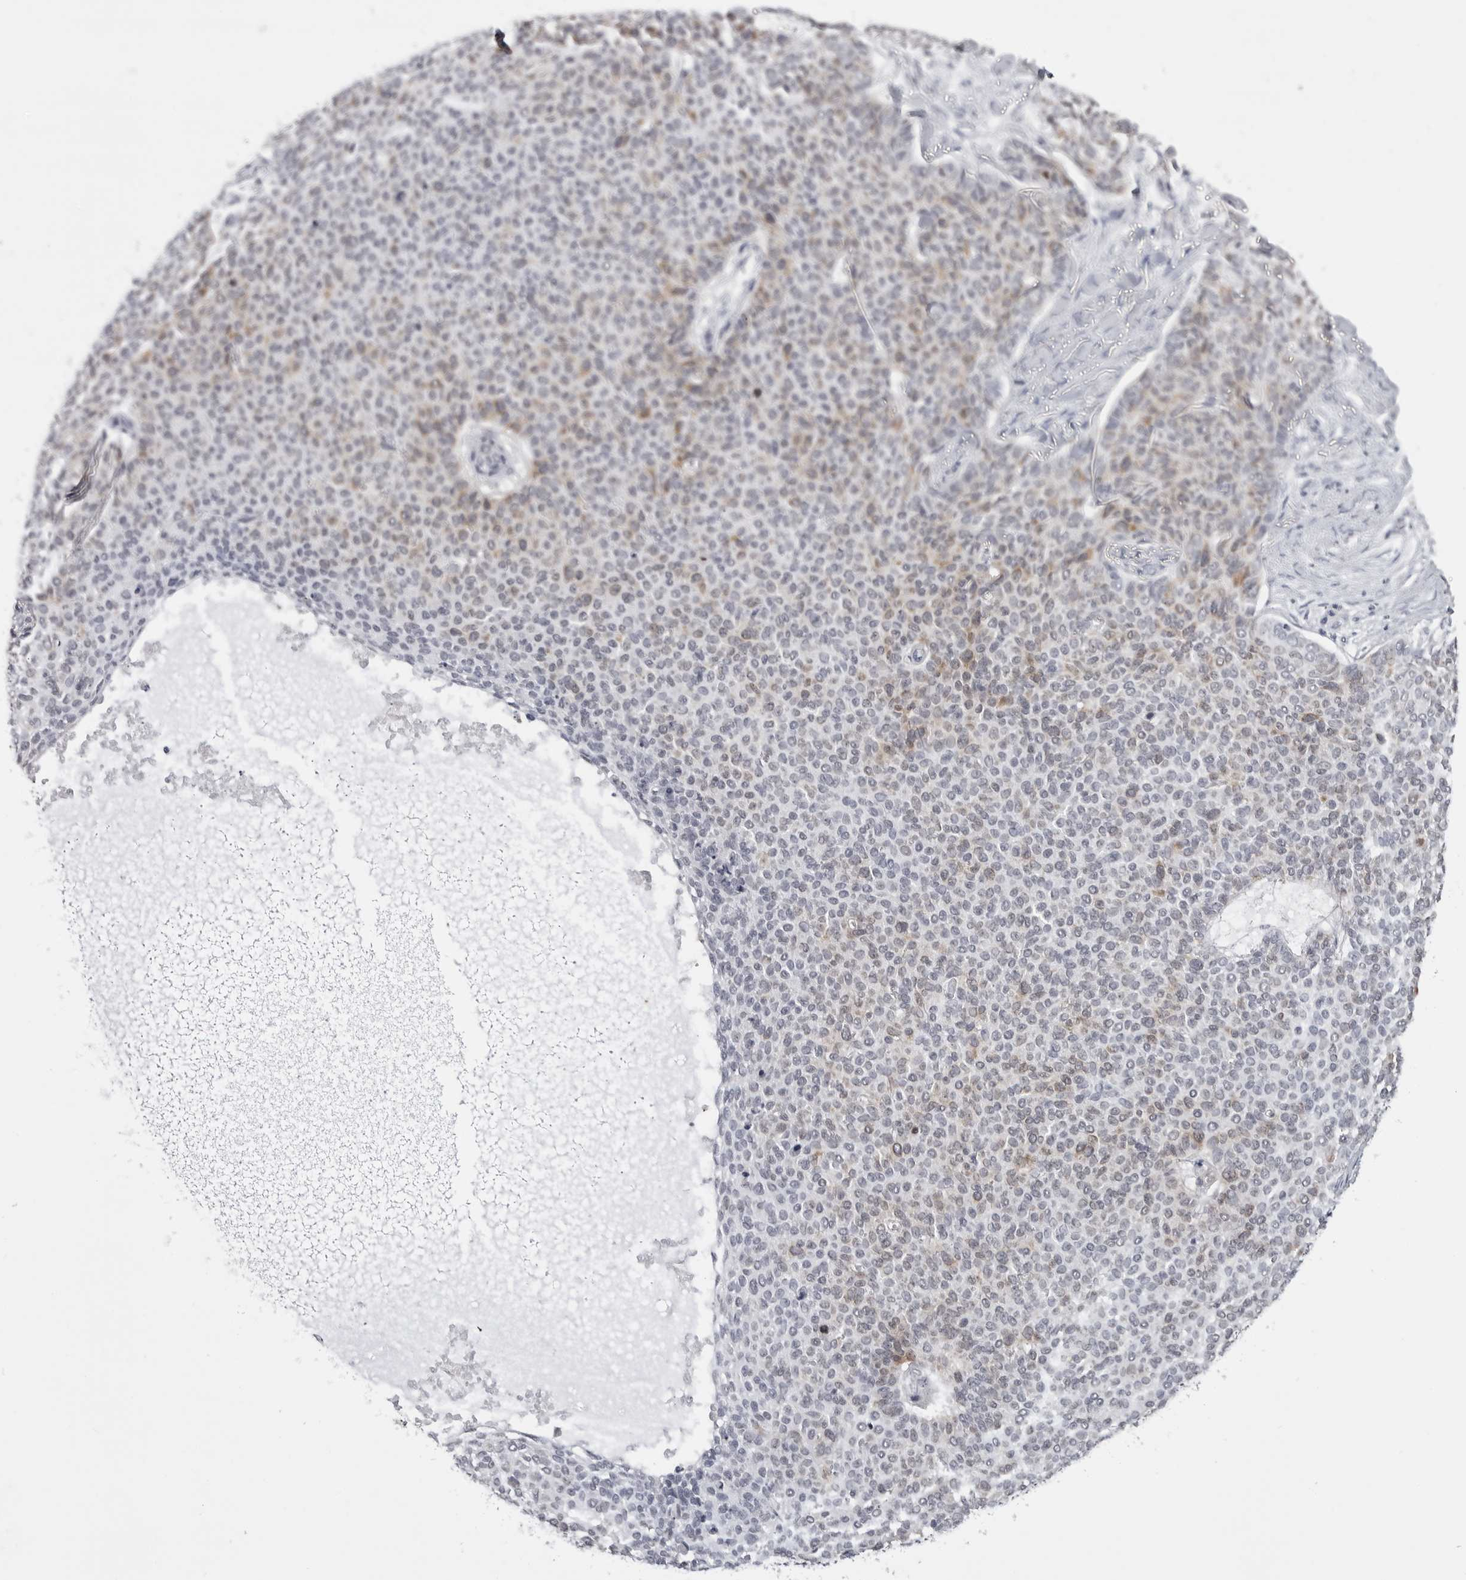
{"staining": {"intensity": "weak", "quantity": "25%-75%", "location": "cytoplasmic/membranous"}, "tissue": "skin cancer", "cell_type": "Tumor cells", "image_type": "cancer", "snomed": [{"axis": "morphology", "description": "Normal tissue, NOS"}, {"axis": "morphology", "description": "Basal cell carcinoma"}, {"axis": "topography", "description": "Skin"}], "caption": "A brown stain highlights weak cytoplasmic/membranous positivity of a protein in human skin cancer (basal cell carcinoma) tumor cells.", "gene": "RRM1", "patient": {"sex": "male", "age": 50}}